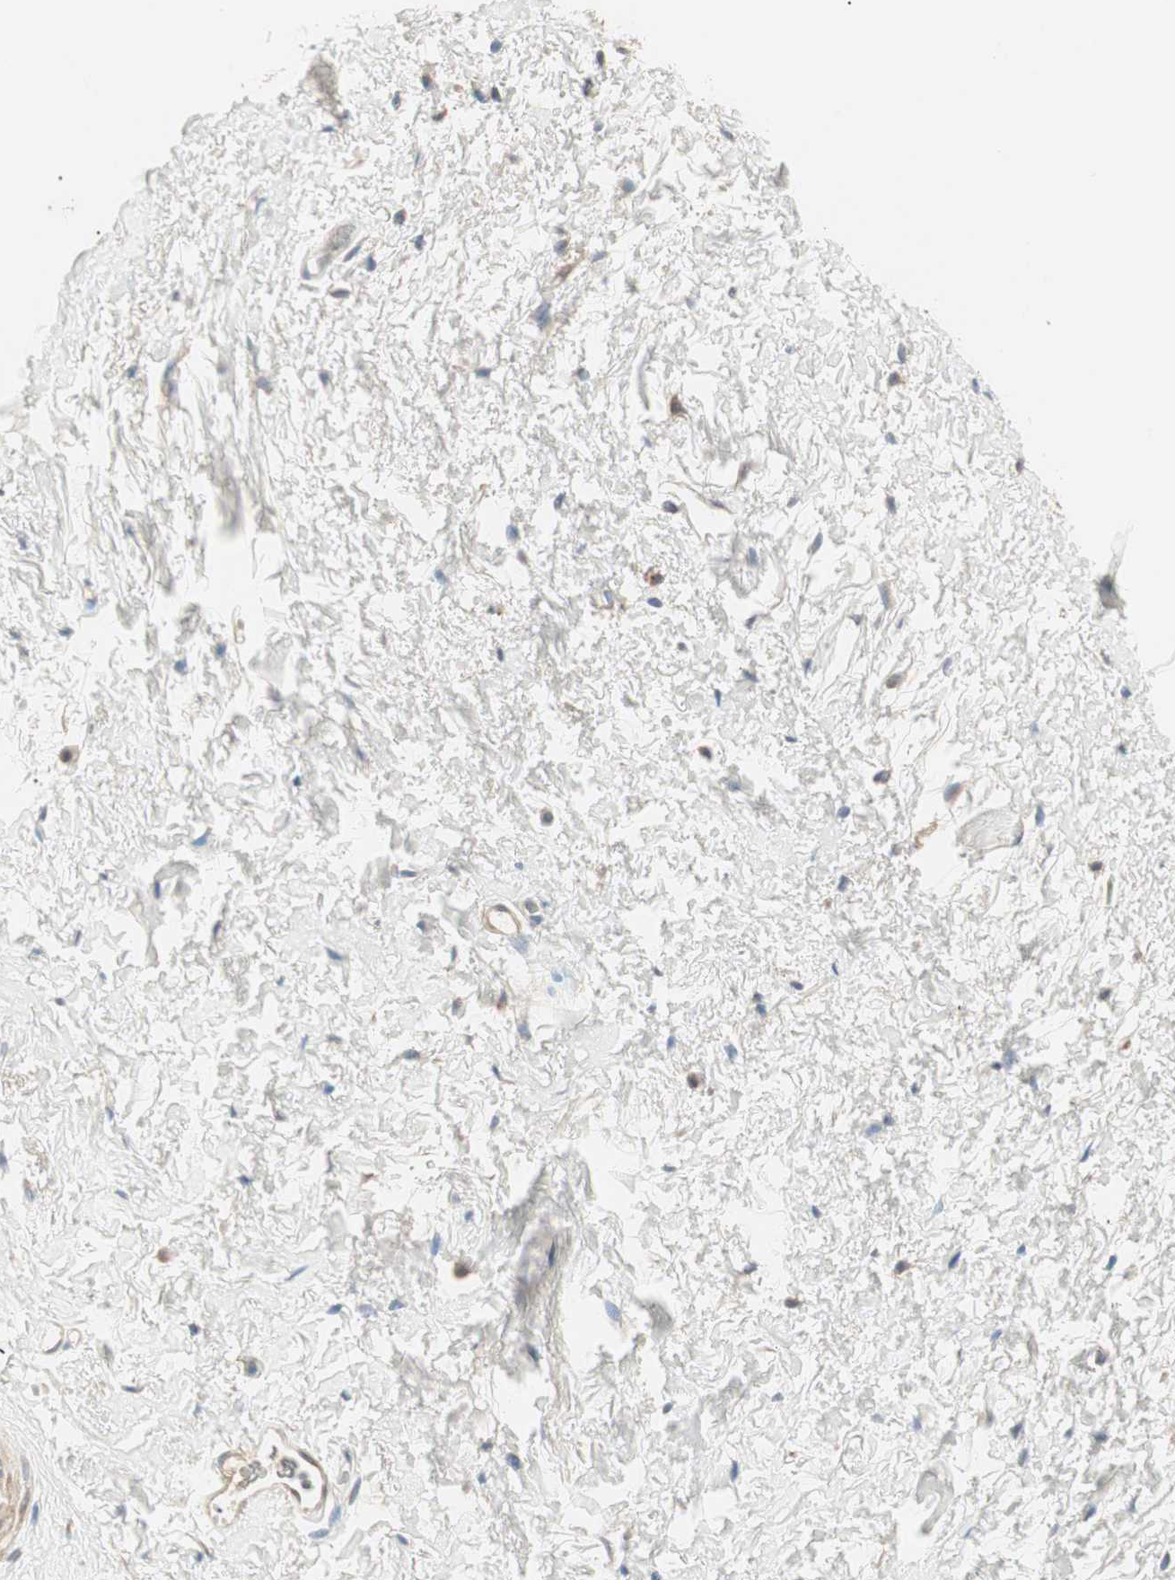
{"staining": {"intensity": "moderate", "quantity": "<25%", "location": "cytoplasmic/membranous"}, "tissue": "adipose tissue", "cell_type": "Adipocytes", "image_type": "normal", "snomed": [{"axis": "morphology", "description": "Normal tissue, NOS"}, {"axis": "topography", "description": "Soft tissue"}, {"axis": "topography", "description": "Peripheral nerve tissue"}], "caption": "Adipose tissue stained with DAB immunohistochemistry demonstrates low levels of moderate cytoplasmic/membranous expression in approximately <25% of adipocytes. (DAB (3,3'-diaminobenzidine) IHC, brown staining for protein, blue staining for nuclei).", "gene": "RAD54B", "patient": {"sex": "female", "age": 71}}